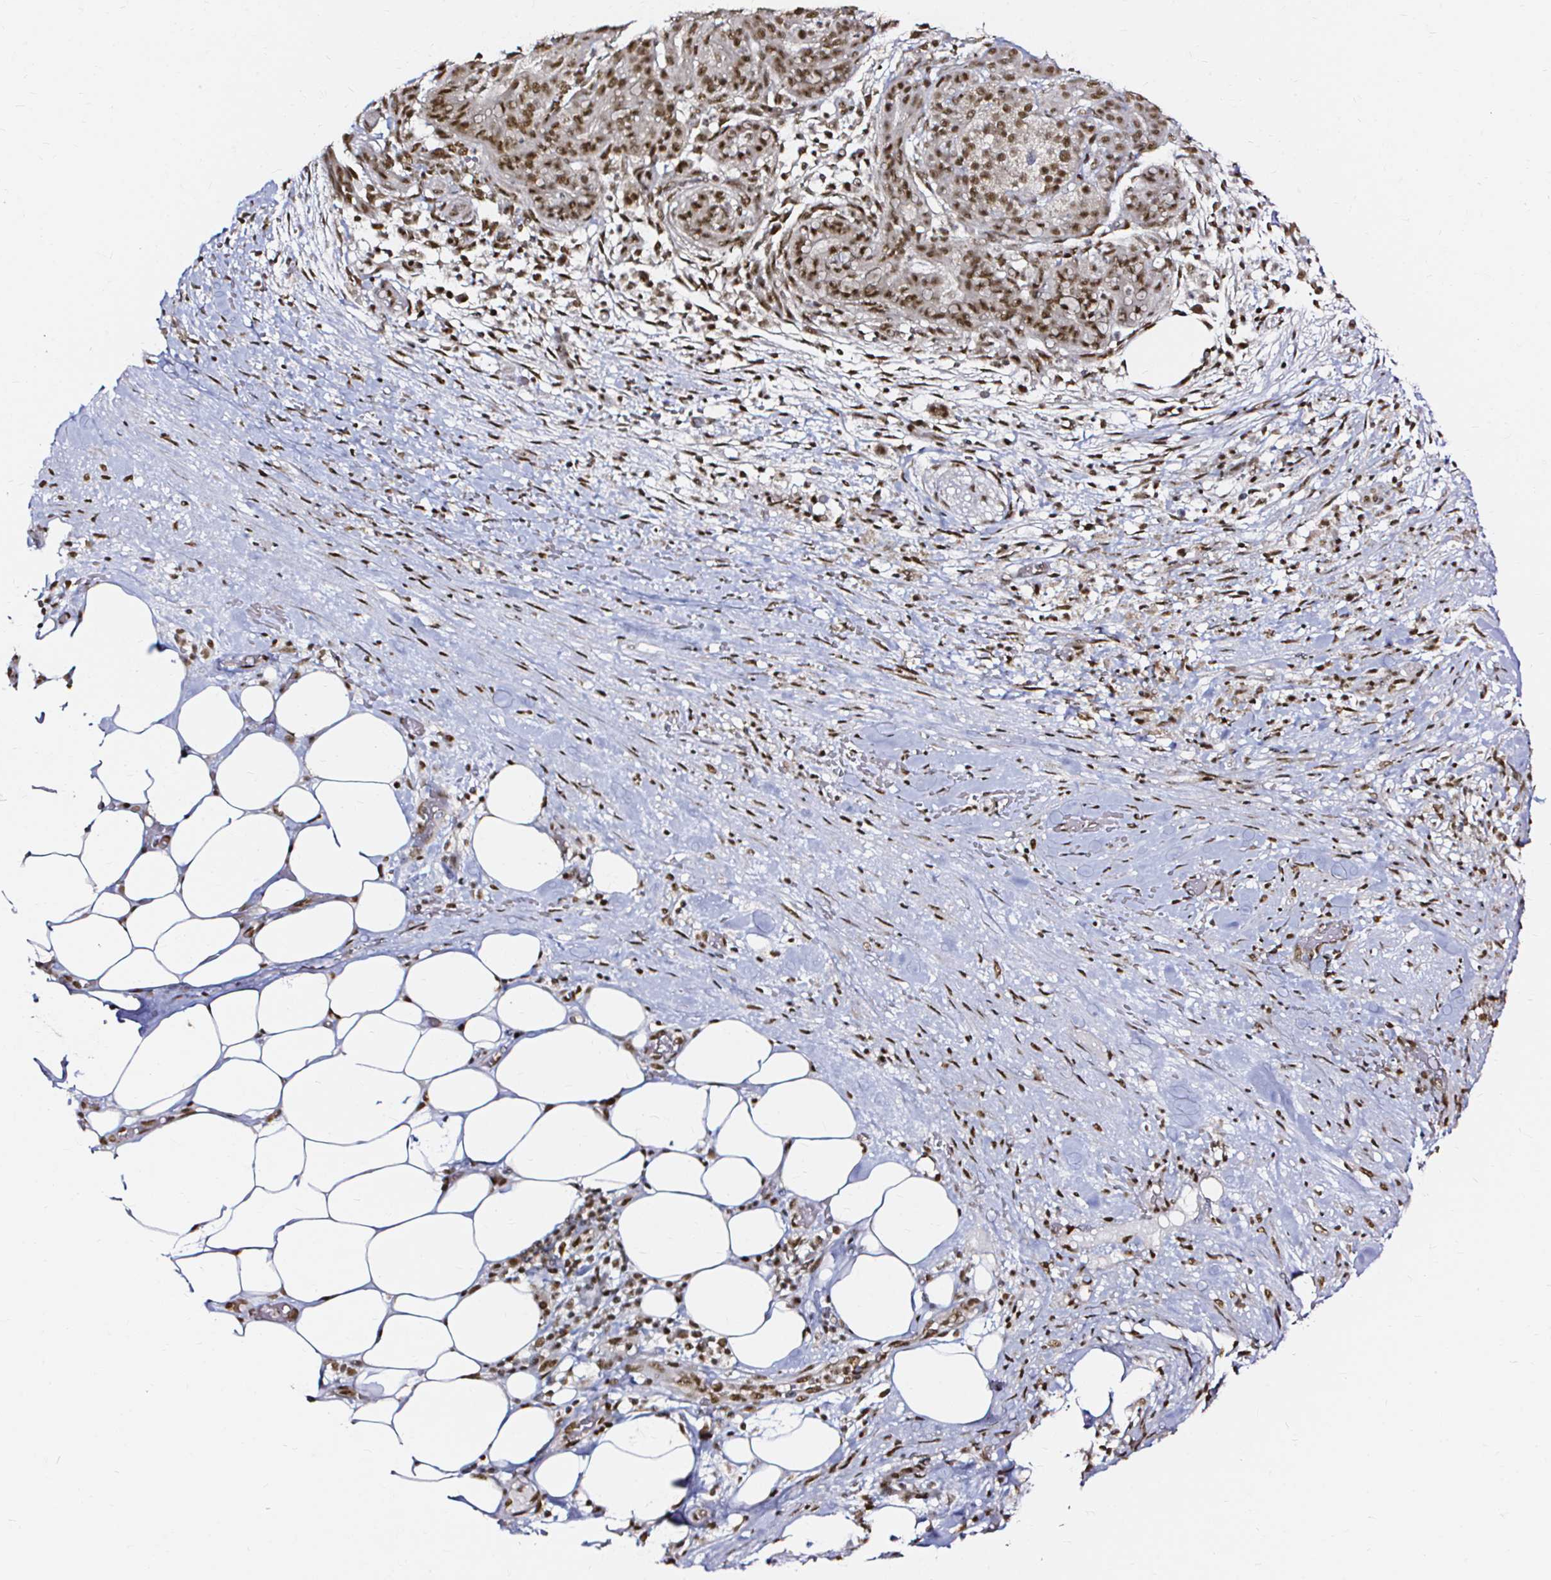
{"staining": {"intensity": "moderate", "quantity": ">75%", "location": "nuclear"}, "tissue": "pancreatic cancer", "cell_type": "Tumor cells", "image_type": "cancer", "snomed": [{"axis": "morphology", "description": "Adenocarcinoma, NOS"}, {"axis": "topography", "description": "Pancreas"}], "caption": "Pancreatic adenocarcinoma tissue reveals moderate nuclear positivity in about >75% of tumor cells, visualized by immunohistochemistry.", "gene": "SNRPC", "patient": {"sex": "male", "age": 44}}